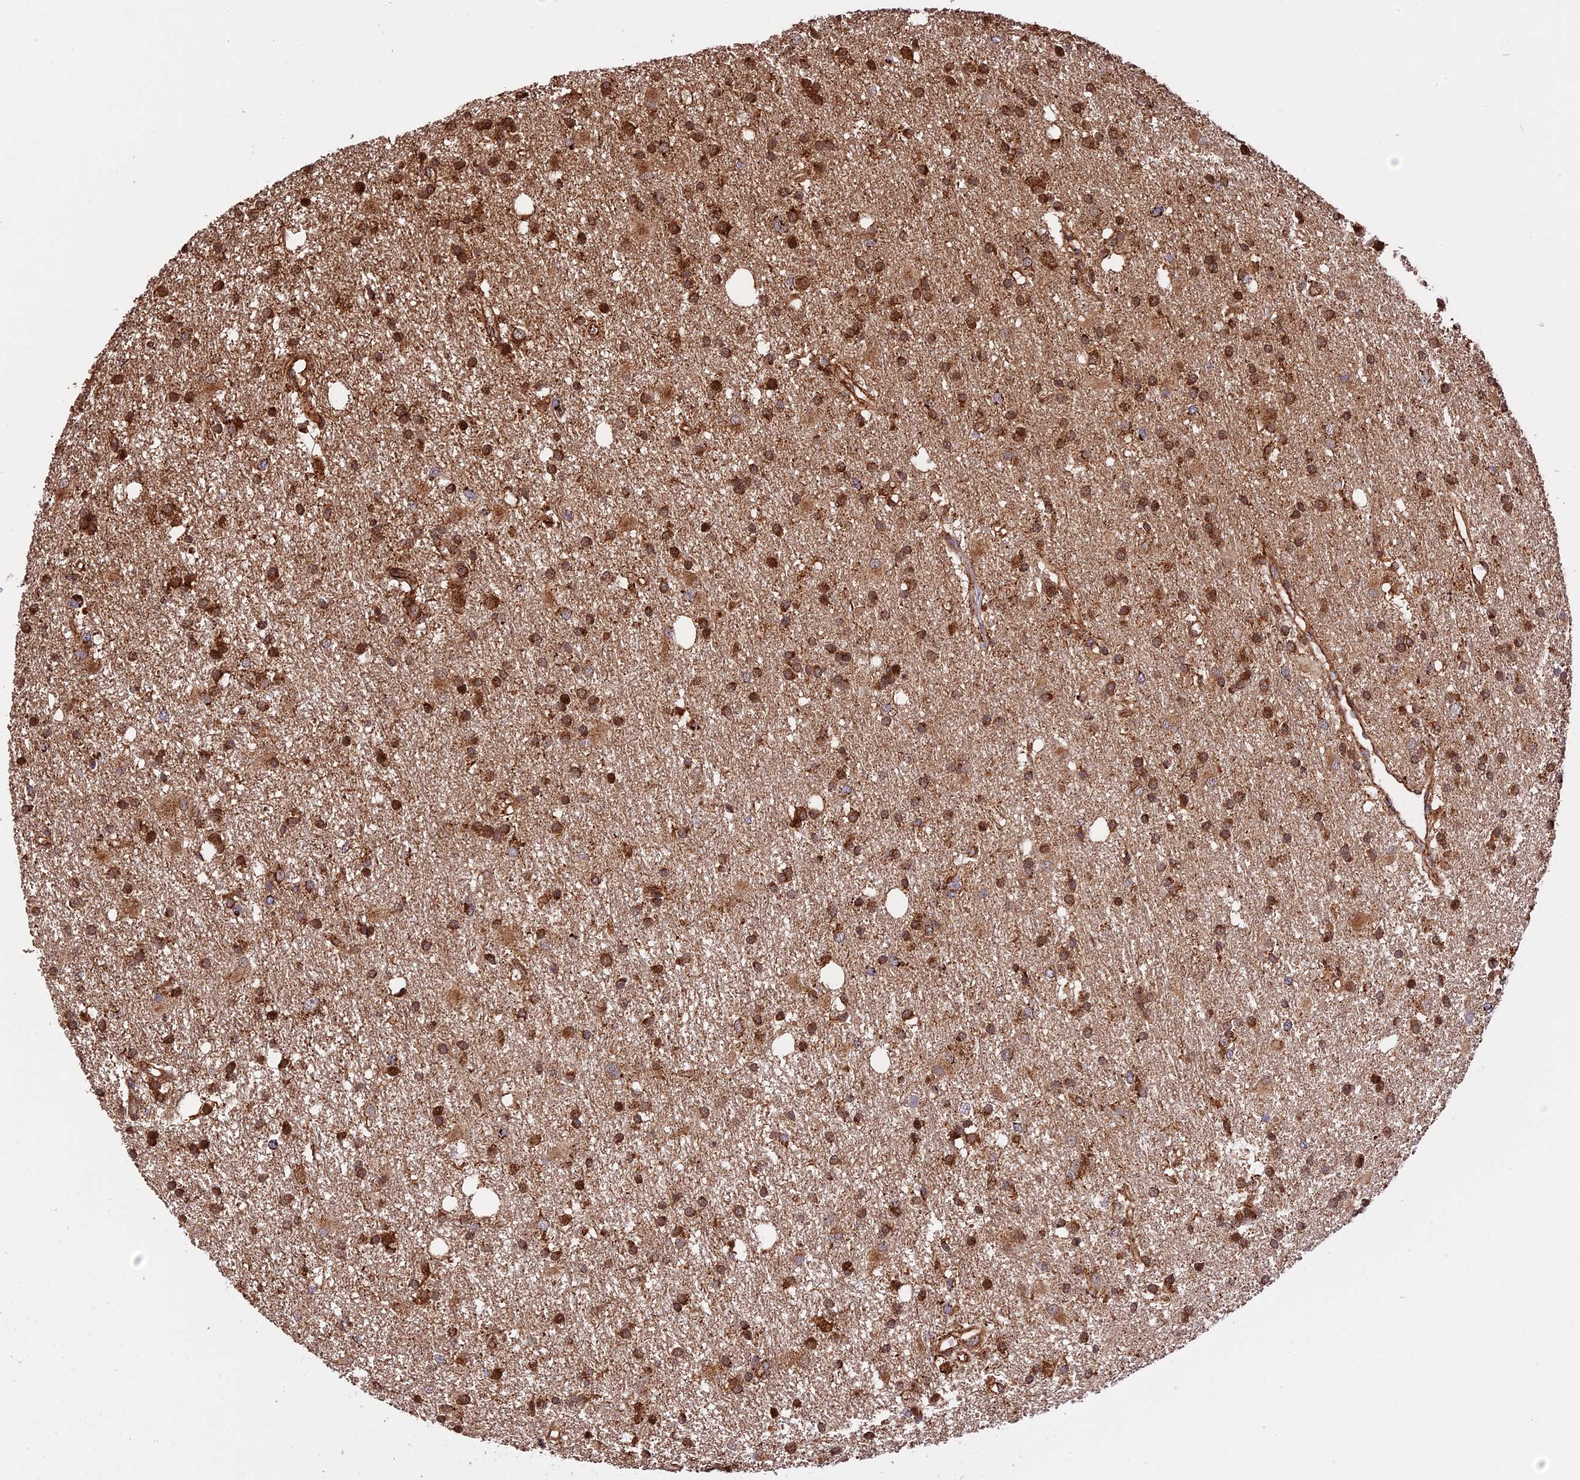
{"staining": {"intensity": "moderate", "quantity": ">75%", "location": "cytoplasmic/membranous,nuclear"}, "tissue": "glioma", "cell_type": "Tumor cells", "image_type": "cancer", "snomed": [{"axis": "morphology", "description": "Glioma, malignant, High grade"}, {"axis": "topography", "description": "Brain"}], "caption": "Immunohistochemical staining of glioma demonstrates moderate cytoplasmic/membranous and nuclear protein expression in approximately >75% of tumor cells. Using DAB (3,3'-diaminobenzidine) (brown) and hematoxylin (blue) stains, captured at high magnification using brightfield microscopy.", "gene": "HERPUD1", "patient": {"sex": "male", "age": 77}}